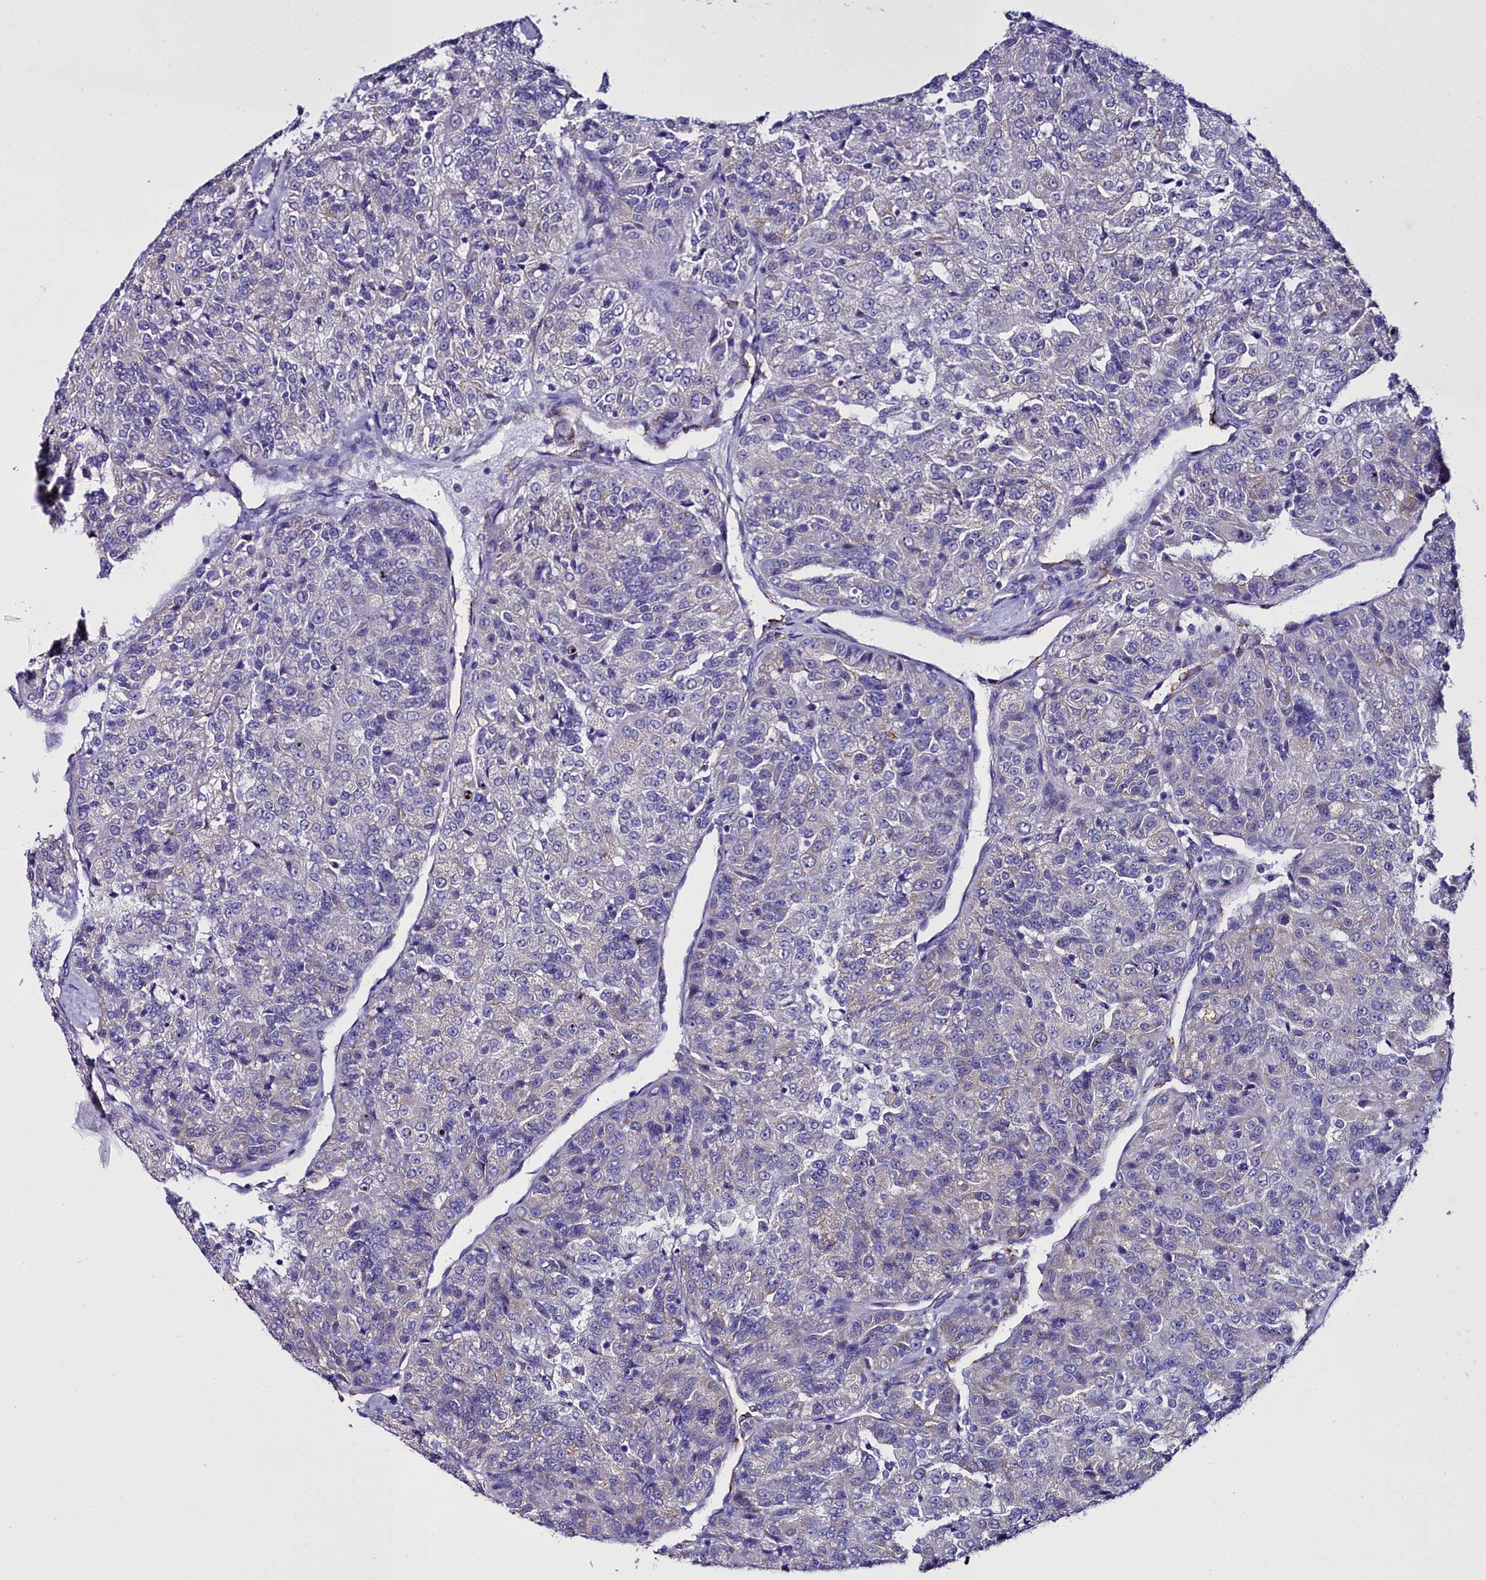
{"staining": {"intensity": "weak", "quantity": "<25%", "location": "cytoplasmic/membranous"}, "tissue": "renal cancer", "cell_type": "Tumor cells", "image_type": "cancer", "snomed": [{"axis": "morphology", "description": "Adenocarcinoma, NOS"}, {"axis": "topography", "description": "Kidney"}], "caption": "Immunohistochemical staining of adenocarcinoma (renal) reveals no significant staining in tumor cells. Brightfield microscopy of immunohistochemistry (IHC) stained with DAB (3,3'-diaminobenzidine) (brown) and hematoxylin (blue), captured at high magnification.", "gene": "TXNDC5", "patient": {"sex": "female", "age": 63}}